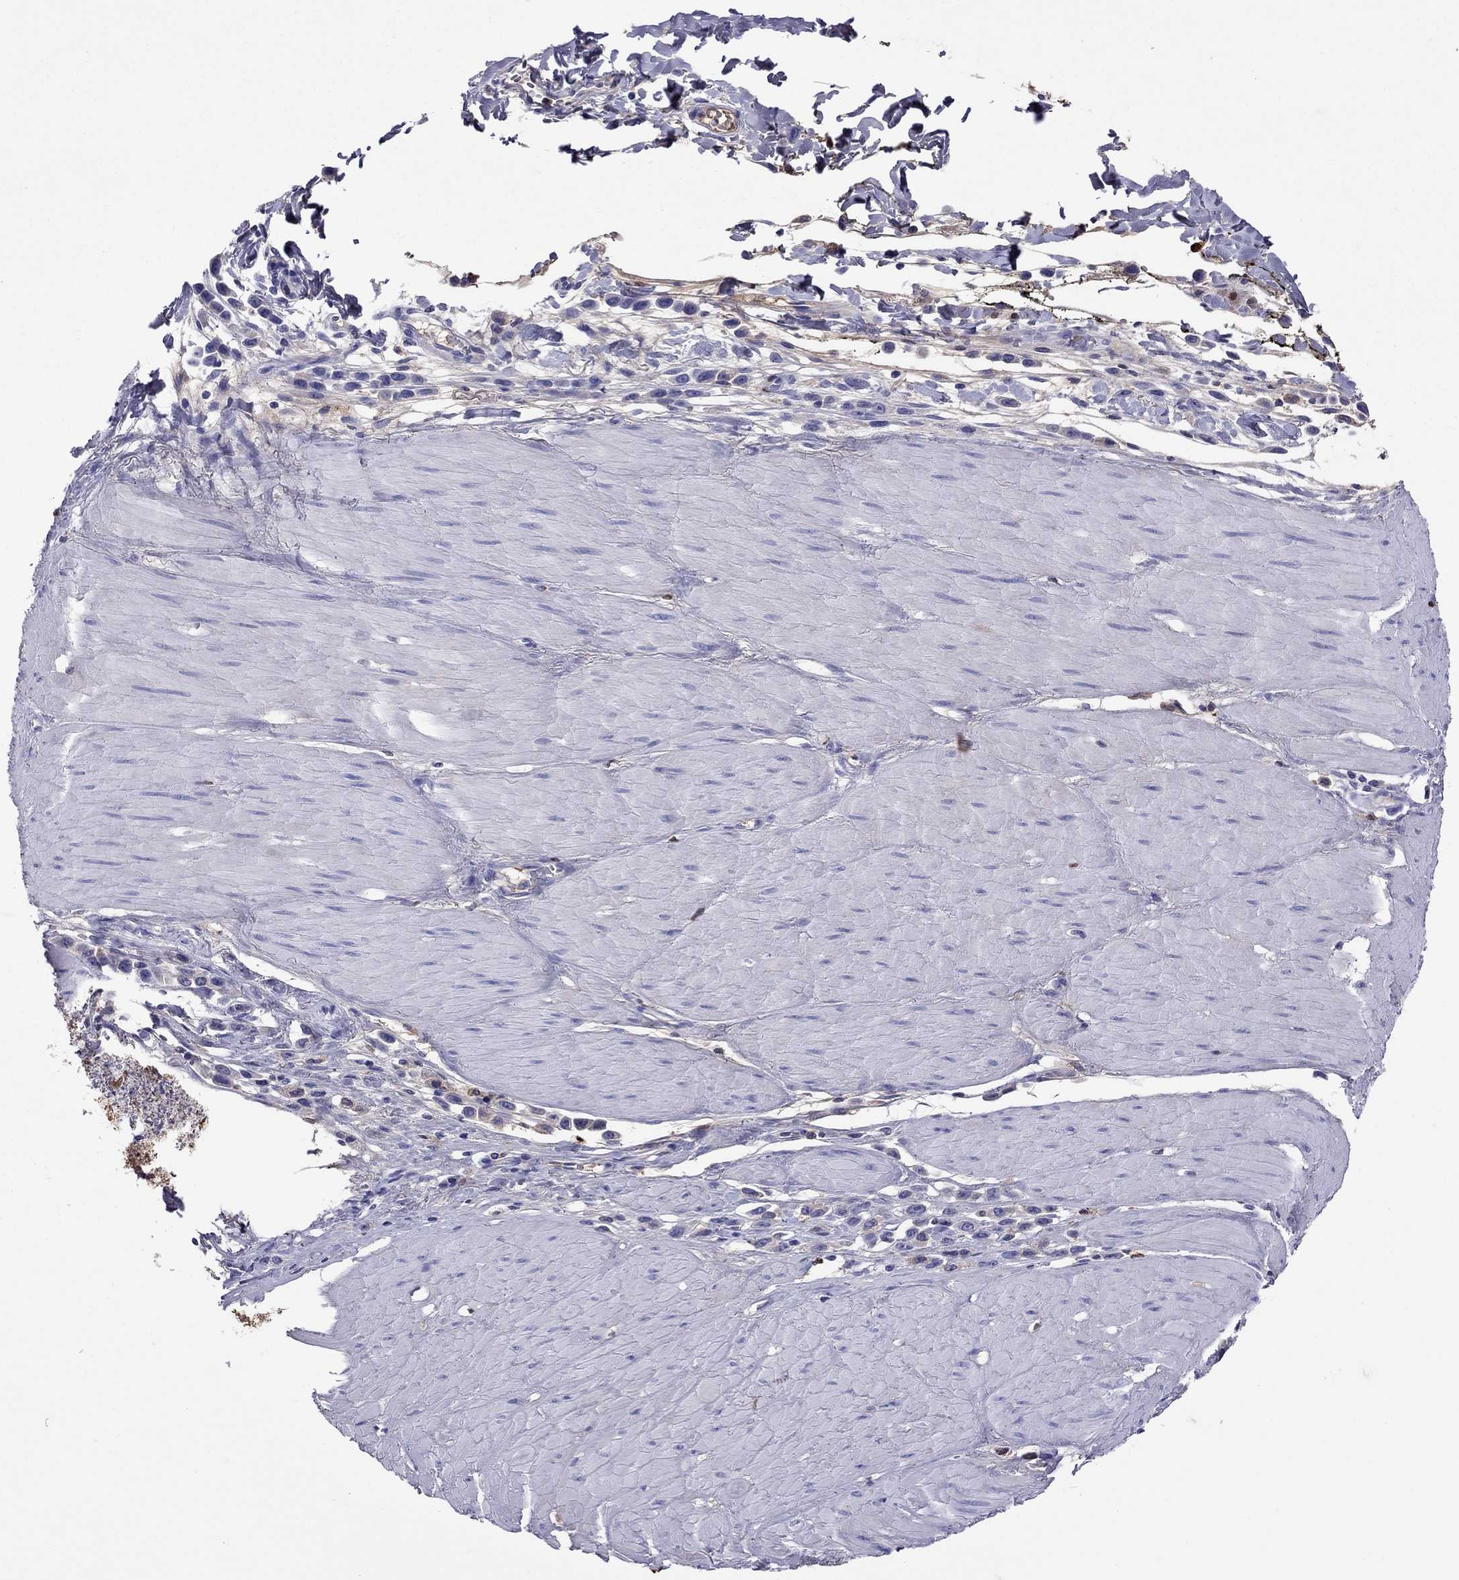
{"staining": {"intensity": "negative", "quantity": "none", "location": "none"}, "tissue": "stomach cancer", "cell_type": "Tumor cells", "image_type": "cancer", "snomed": [{"axis": "morphology", "description": "Adenocarcinoma, NOS"}, {"axis": "topography", "description": "Stomach"}], "caption": "Photomicrograph shows no significant protein staining in tumor cells of stomach adenocarcinoma.", "gene": "SERPINA3", "patient": {"sex": "male", "age": 47}}